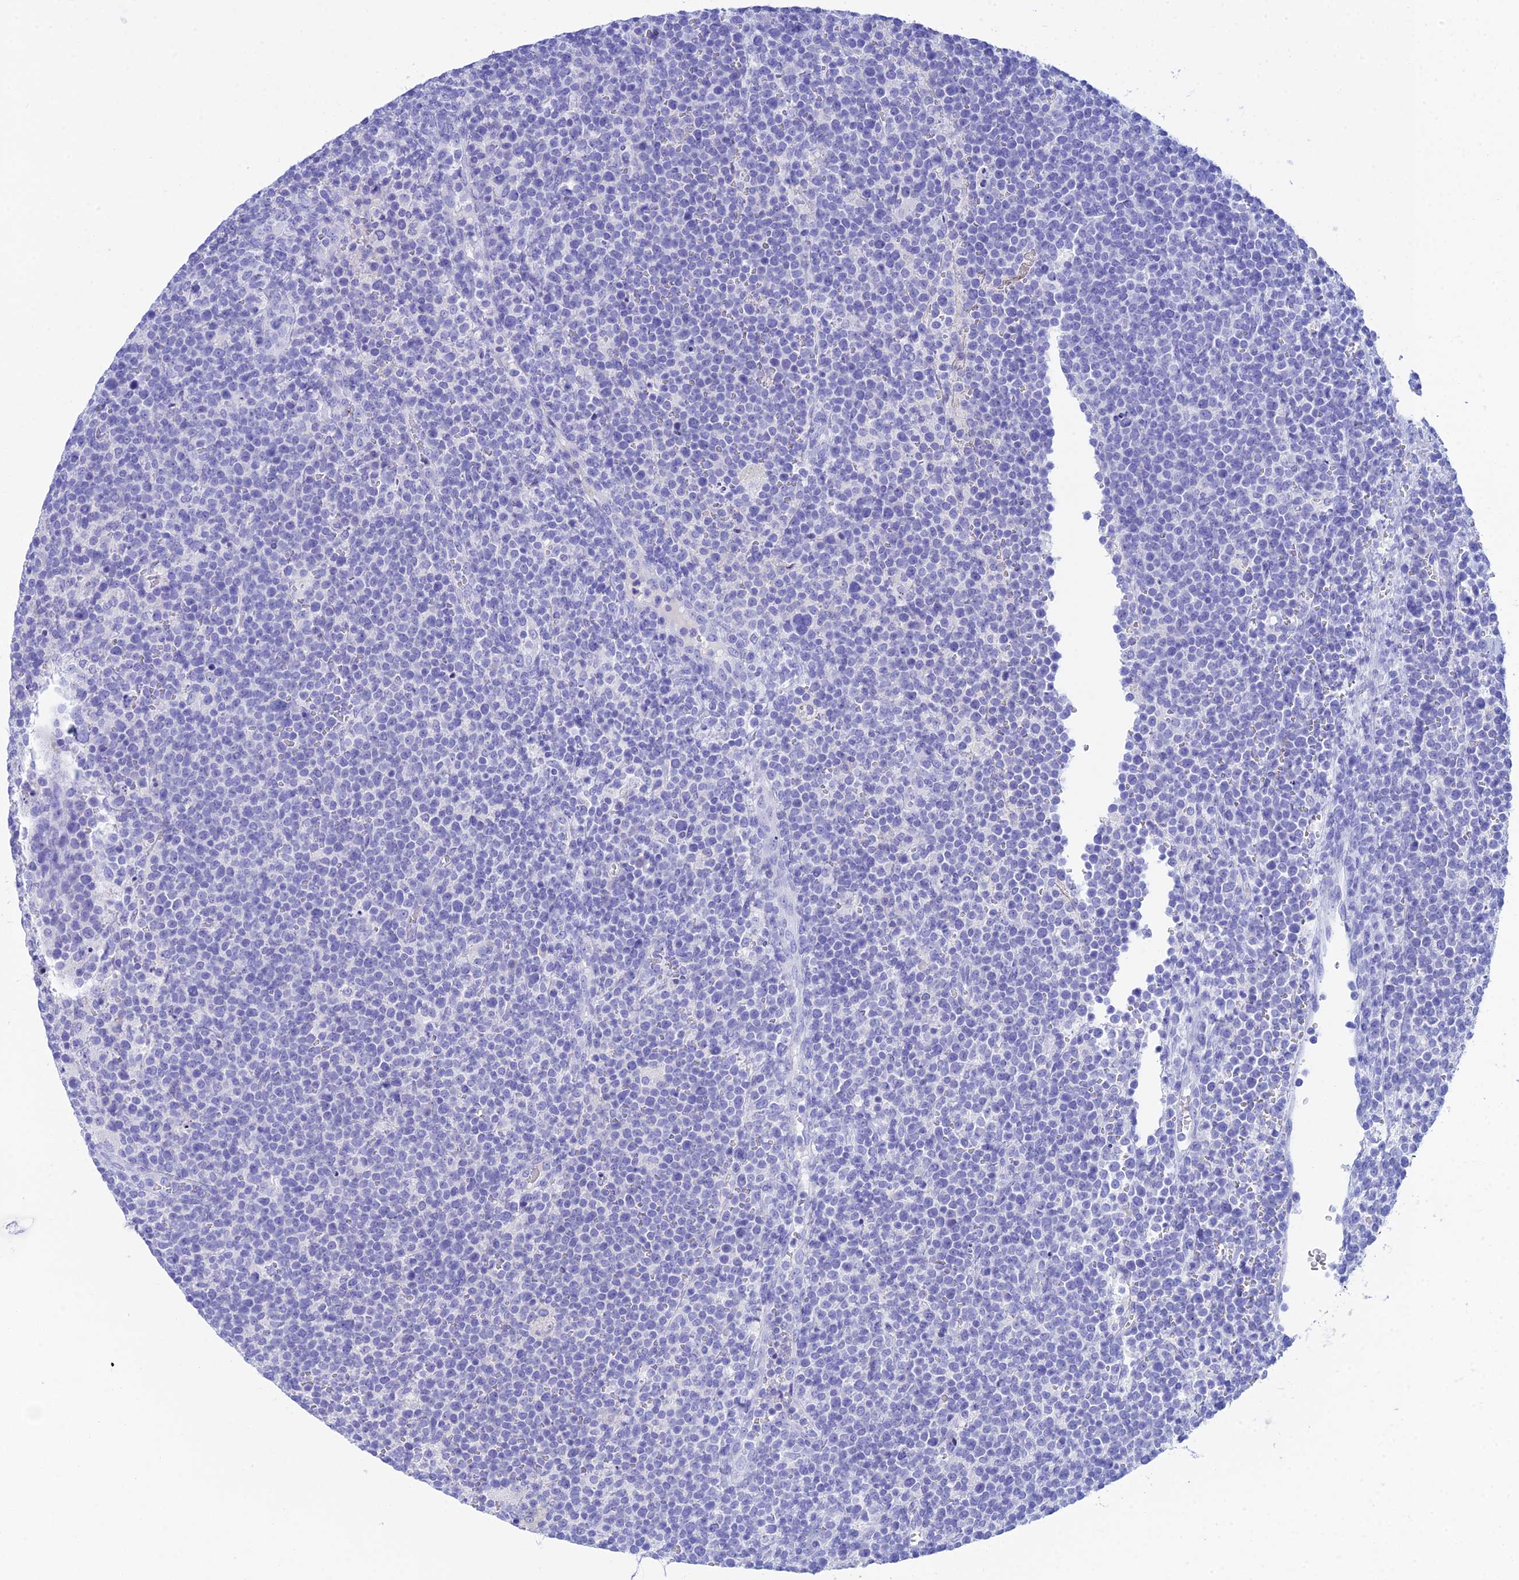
{"staining": {"intensity": "negative", "quantity": "none", "location": "none"}, "tissue": "lymphoma", "cell_type": "Tumor cells", "image_type": "cancer", "snomed": [{"axis": "morphology", "description": "Malignant lymphoma, non-Hodgkin's type, High grade"}, {"axis": "topography", "description": "Lymph node"}], "caption": "Immunohistochemical staining of lymphoma reveals no significant staining in tumor cells.", "gene": "REG1A", "patient": {"sex": "male", "age": 61}}